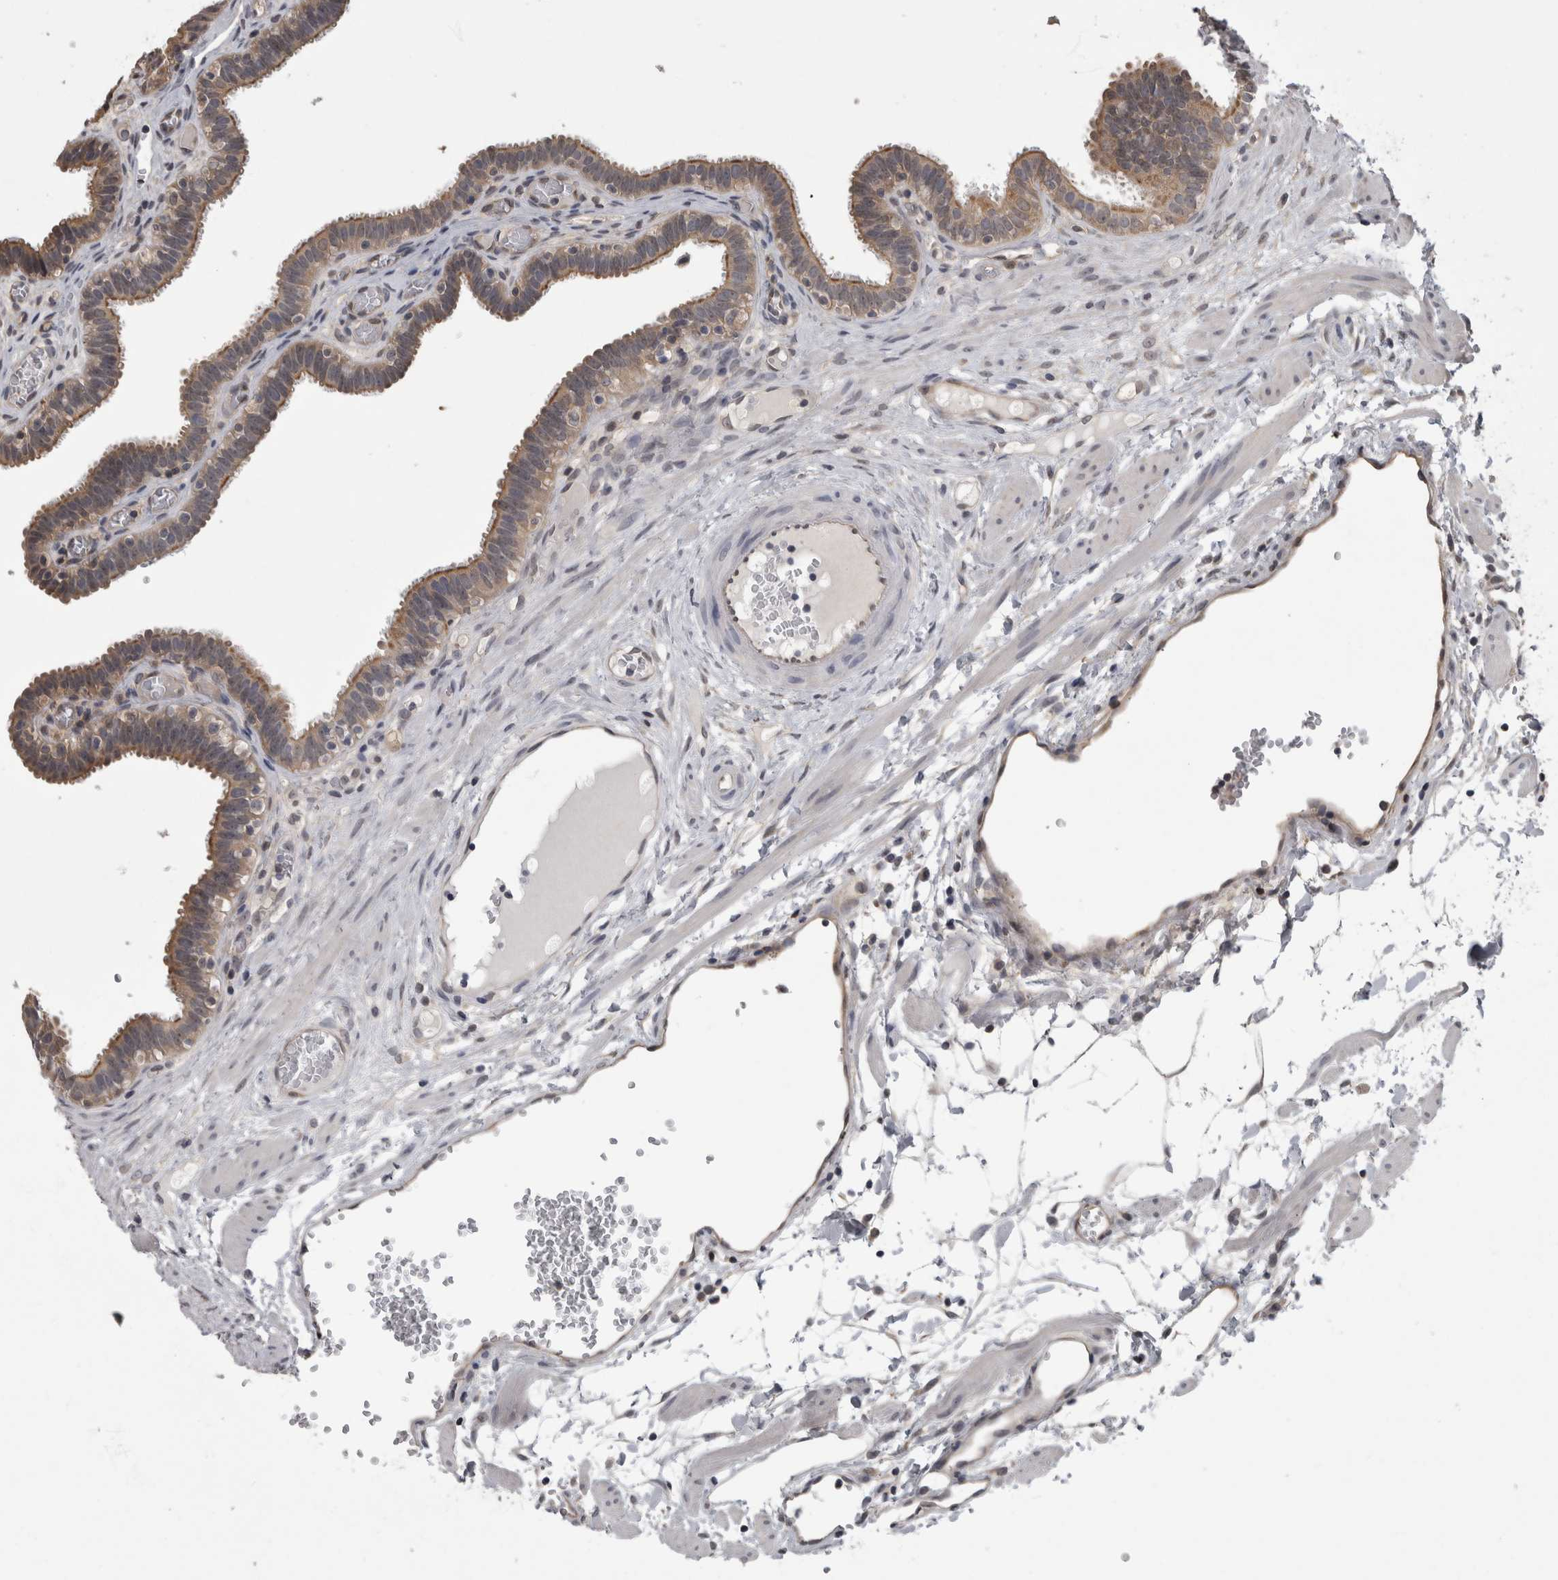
{"staining": {"intensity": "moderate", "quantity": ">75%", "location": "cytoplasmic/membranous"}, "tissue": "fallopian tube", "cell_type": "Glandular cells", "image_type": "normal", "snomed": [{"axis": "morphology", "description": "Normal tissue, NOS"}, {"axis": "topography", "description": "Fallopian tube"}, {"axis": "topography", "description": "Placenta"}], "caption": "IHC (DAB (3,3'-diaminobenzidine)) staining of normal human fallopian tube exhibits moderate cytoplasmic/membranous protein positivity in approximately >75% of glandular cells.", "gene": "APRT", "patient": {"sex": "female", "age": 32}}